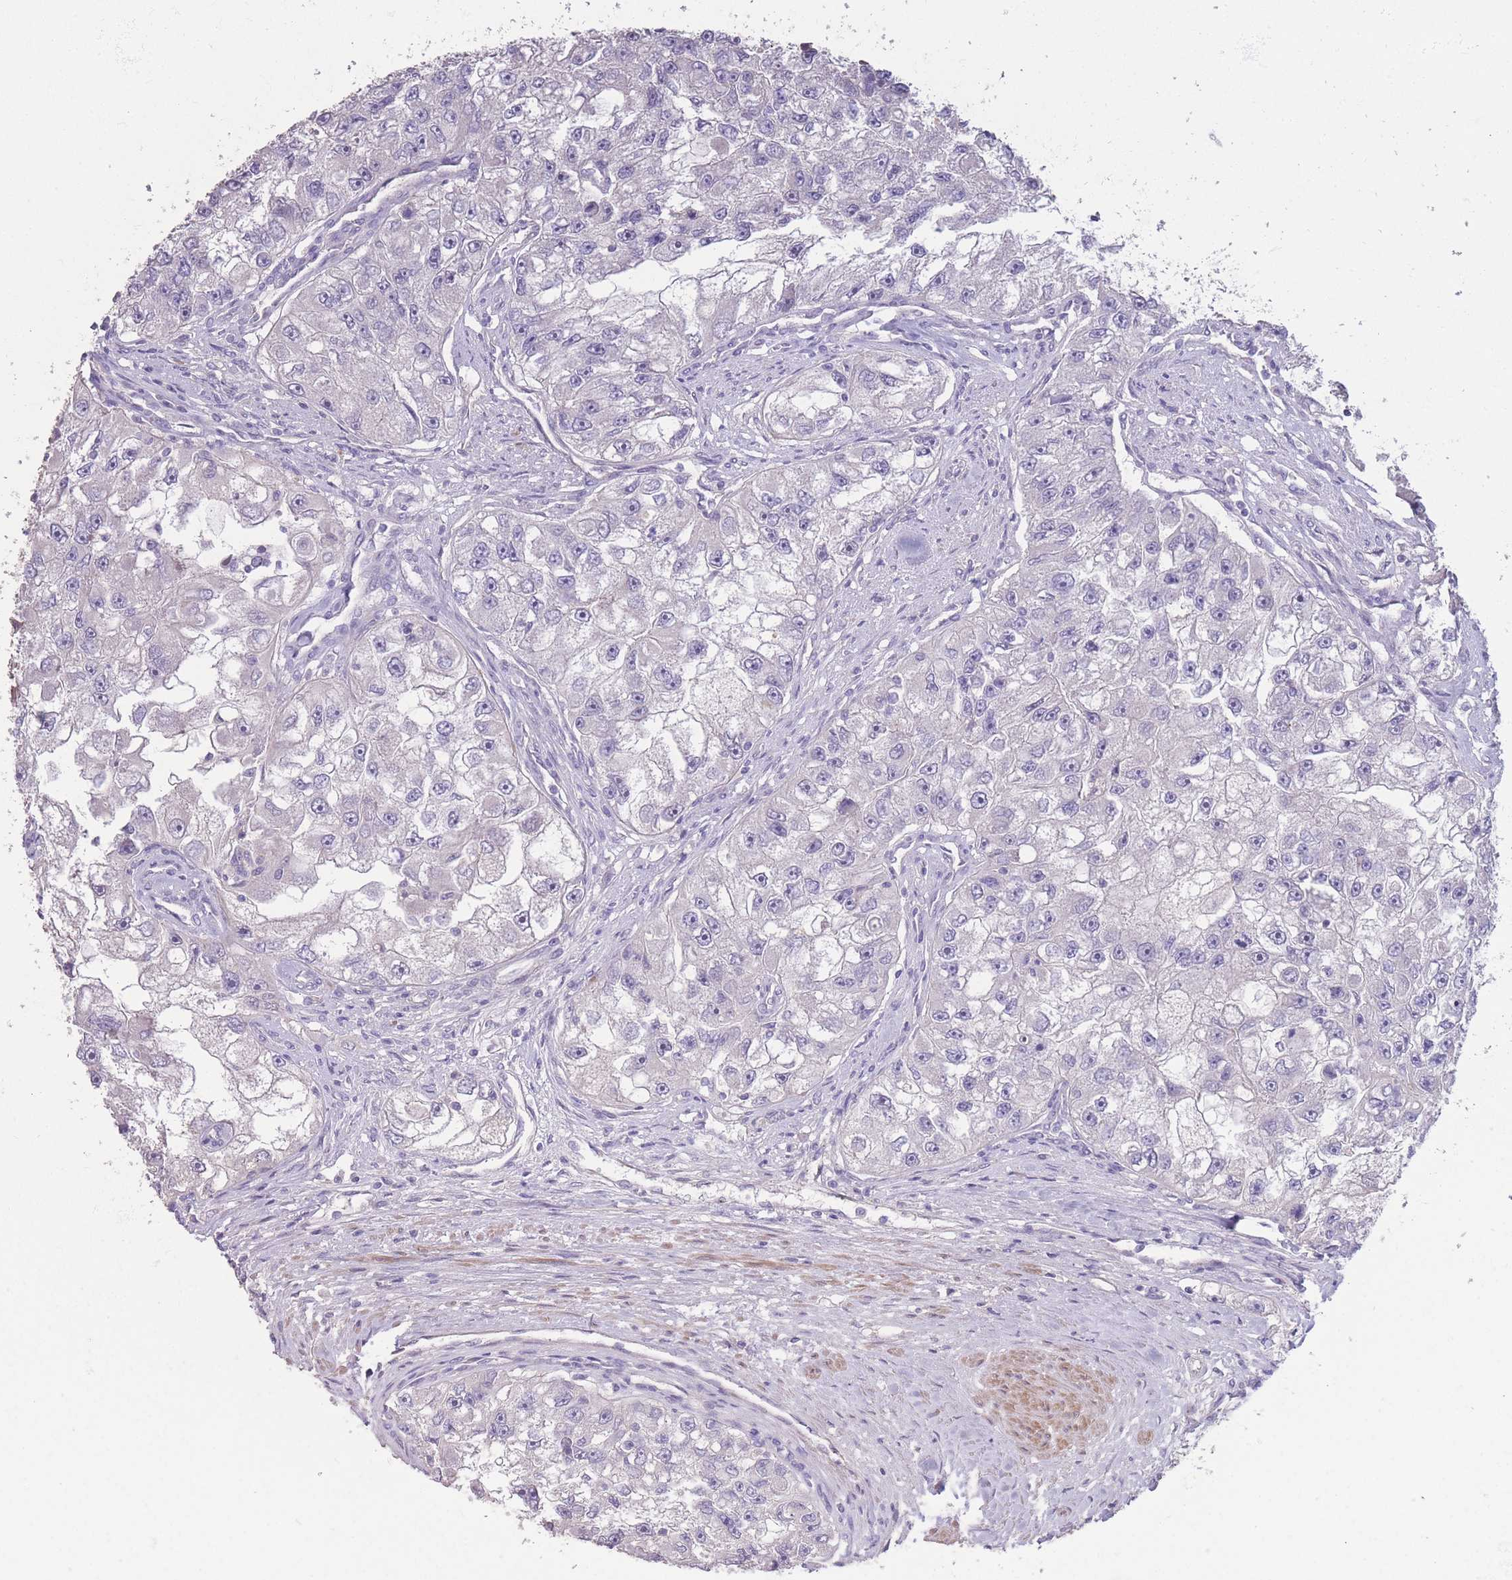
{"staining": {"intensity": "negative", "quantity": "none", "location": "none"}, "tissue": "renal cancer", "cell_type": "Tumor cells", "image_type": "cancer", "snomed": [{"axis": "morphology", "description": "Adenocarcinoma, NOS"}, {"axis": "topography", "description": "Kidney"}], "caption": "Tumor cells show no significant staining in renal cancer (adenocarcinoma).", "gene": "RSPH10B", "patient": {"sex": "male", "age": 63}}